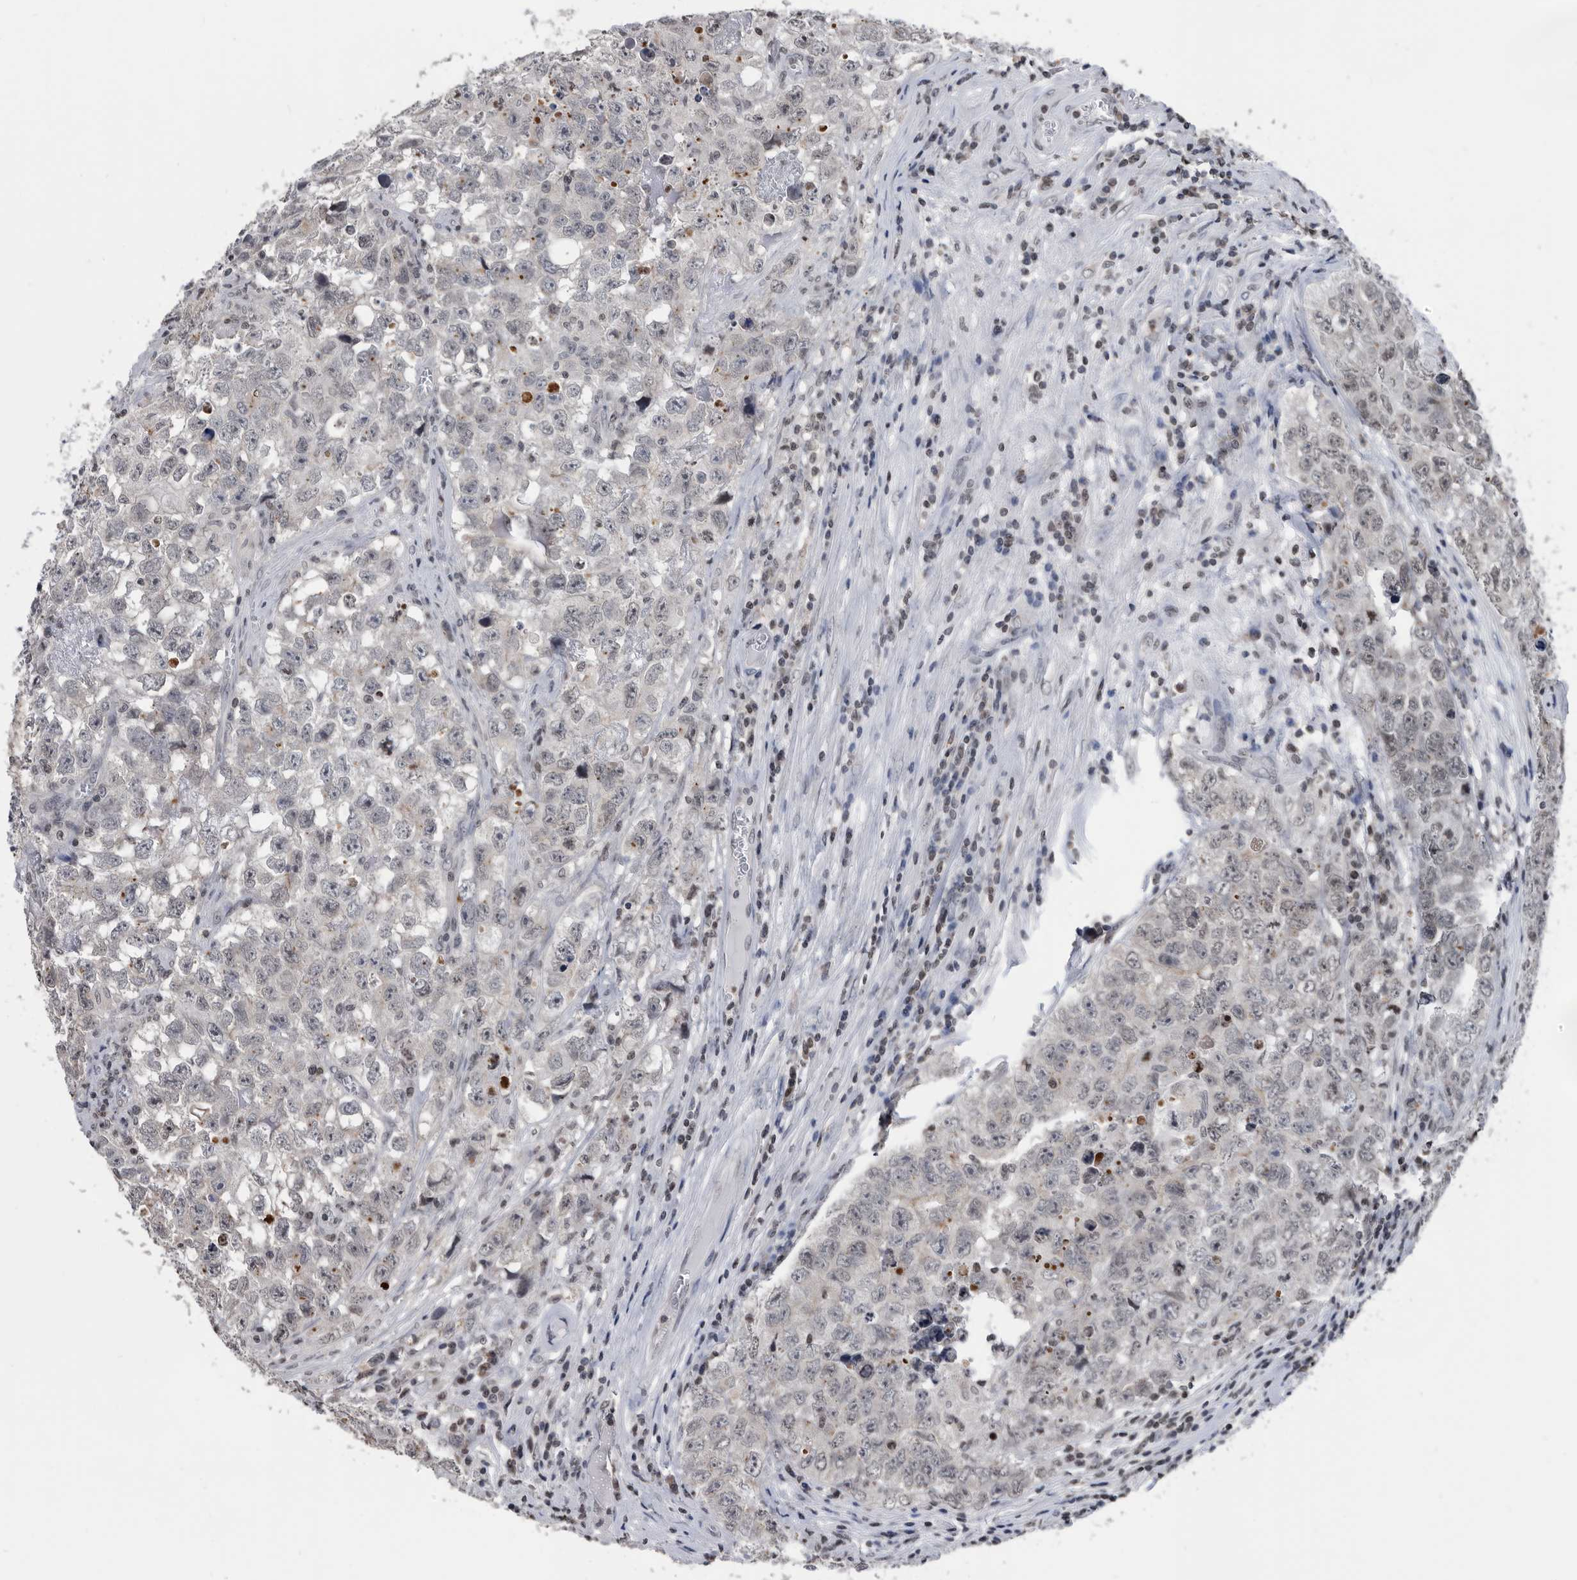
{"staining": {"intensity": "weak", "quantity": "25%-75%", "location": "nuclear"}, "tissue": "testis cancer", "cell_type": "Tumor cells", "image_type": "cancer", "snomed": [{"axis": "morphology", "description": "Seminoma, NOS"}, {"axis": "morphology", "description": "Carcinoma, Embryonal, NOS"}, {"axis": "topography", "description": "Testis"}], "caption": "This image demonstrates IHC staining of embryonal carcinoma (testis), with low weak nuclear expression in approximately 25%-75% of tumor cells.", "gene": "TSTD1", "patient": {"sex": "male", "age": 43}}